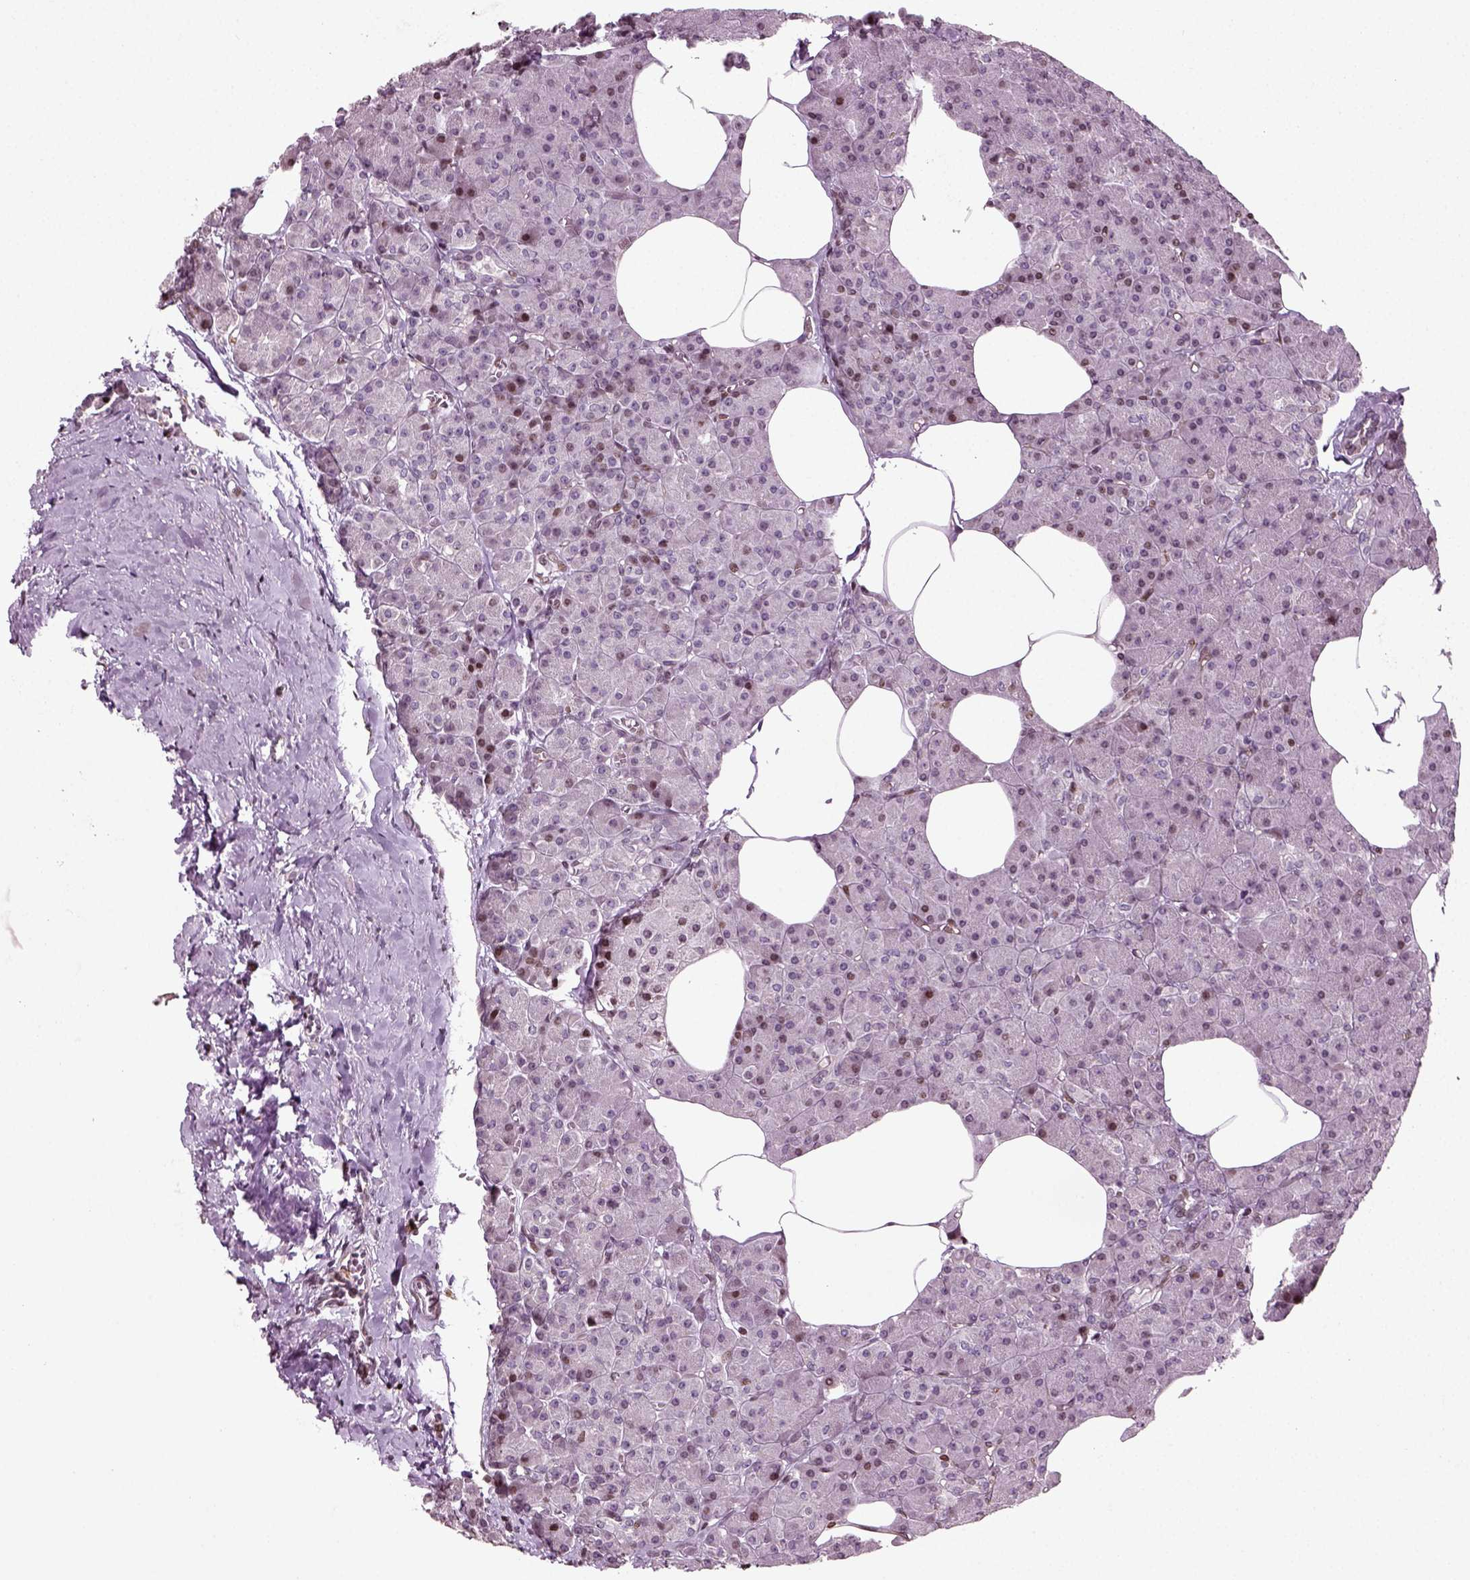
{"staining": {"intensity": "moderate", "quantity": "<25%", "location": "nuclear"}, "tissue": "pancreas", "cell_type": "Exocrine glandular cells", "image_type": "normal", "snomed": [{"axis": "morphology", "description": "Normal tissue, NOS"}, {"axis": "topography", "description": "Pancreas"}], "caption": "Immunohistochemistry (IHC) photomicrograph of normal pancreas: human pancreas stained using IHC exhibits low levels of moderate protein expression localized specifically in the nuclear of exocrine glandular cells, appearing as a nuclear brown color.", "gene": "HEYL", "patient": {"sex": "female", "age": 45}}